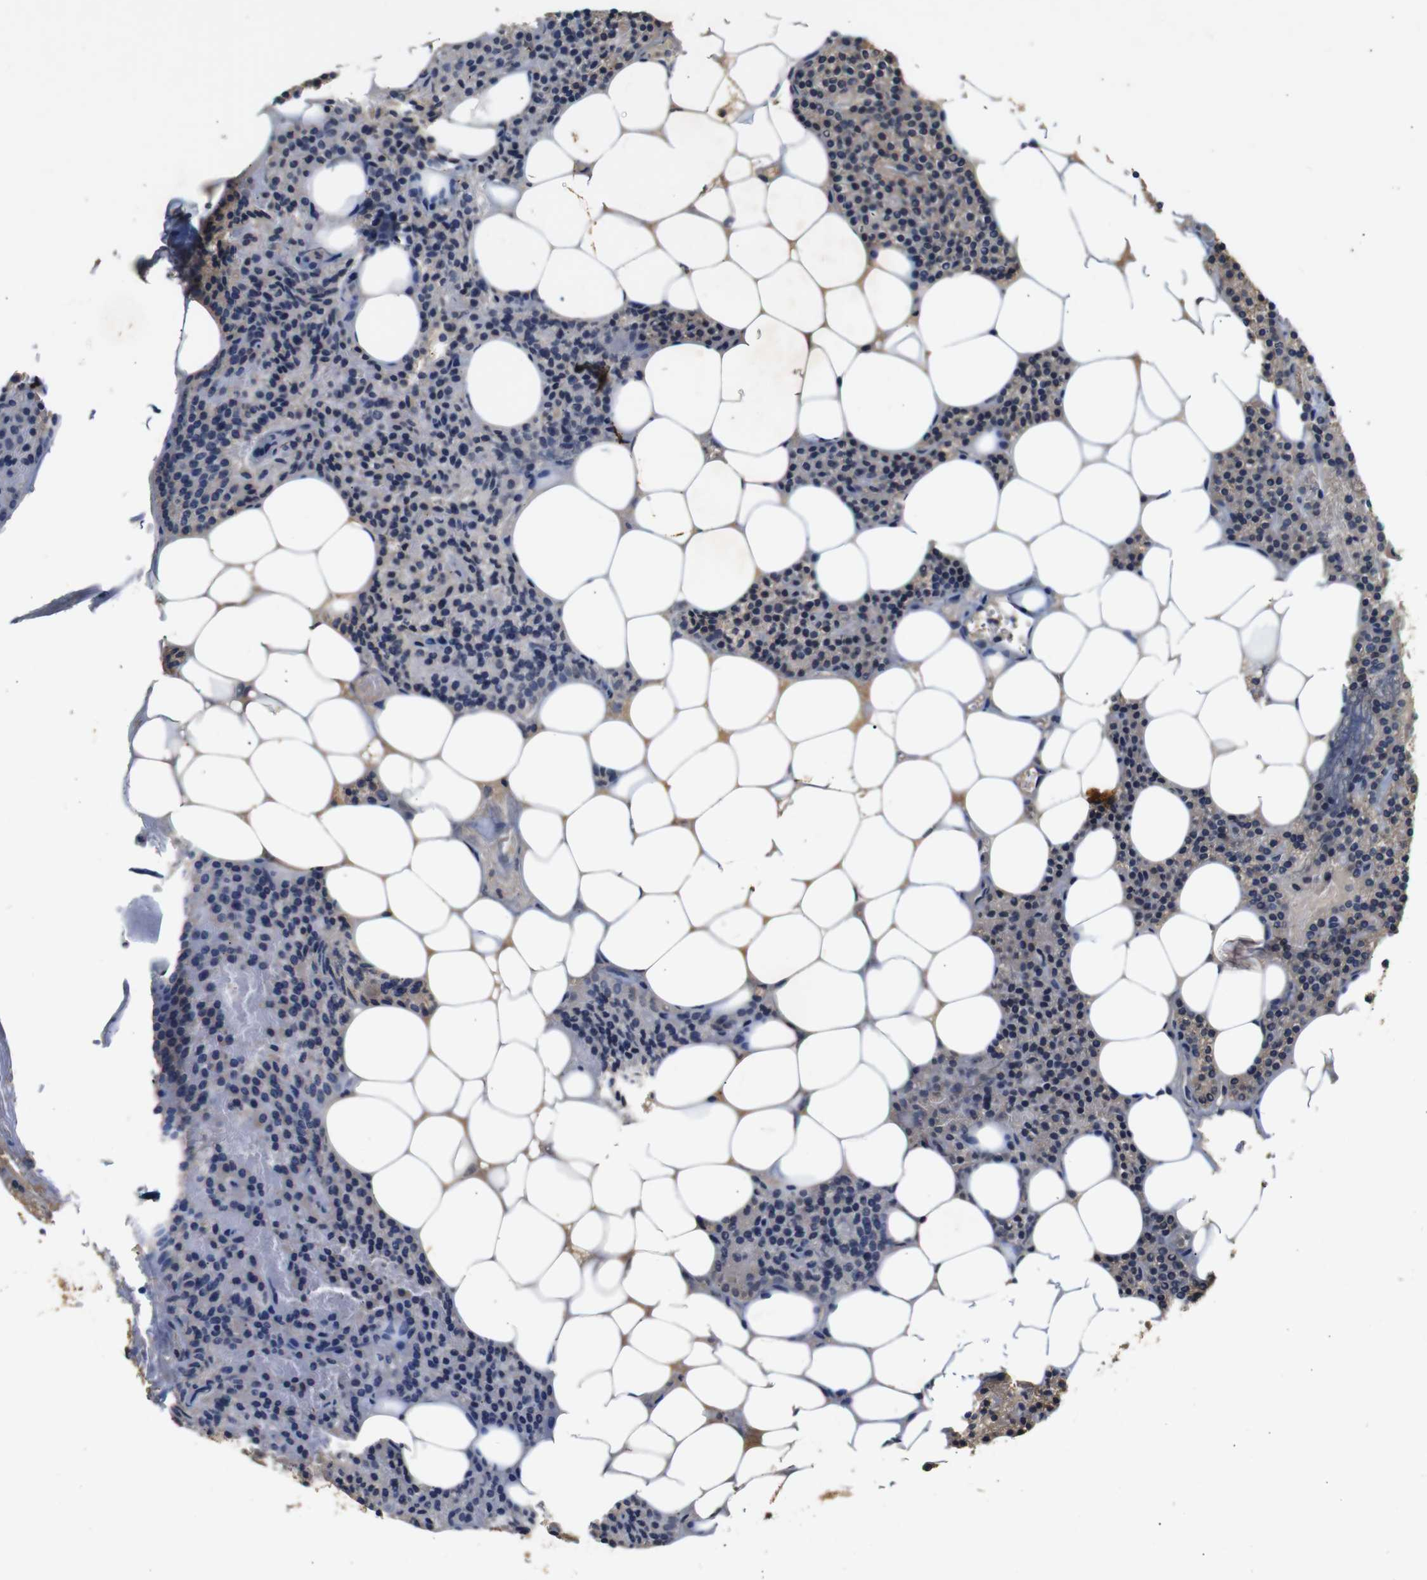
{"staining": {"intensity": "moderate", "quantity": "25%-75%", "location": "cytoplasmic/membranous"}, "tissue": "parathyroid gland", "cell_type": "Glandular cells", "image_type": "normal", "snomed": [{"axis": "morphology", "description": "Normal tissue, NOS"}, {"axis": "morphology", "description": "Adenoma, NOS"}, {"axis": "topography", "description": "Parathyroid gland"}], "caption": "The immunohistochemical stain labels moderate cytoplasmic/membranous positivity in glandular cells of benign parathyroid gland. (brown staining indicates protein expression, while blue staining denotes nuclei).", "gene": "PTPN1", "patient": {"sex": "female", "age": 51}}